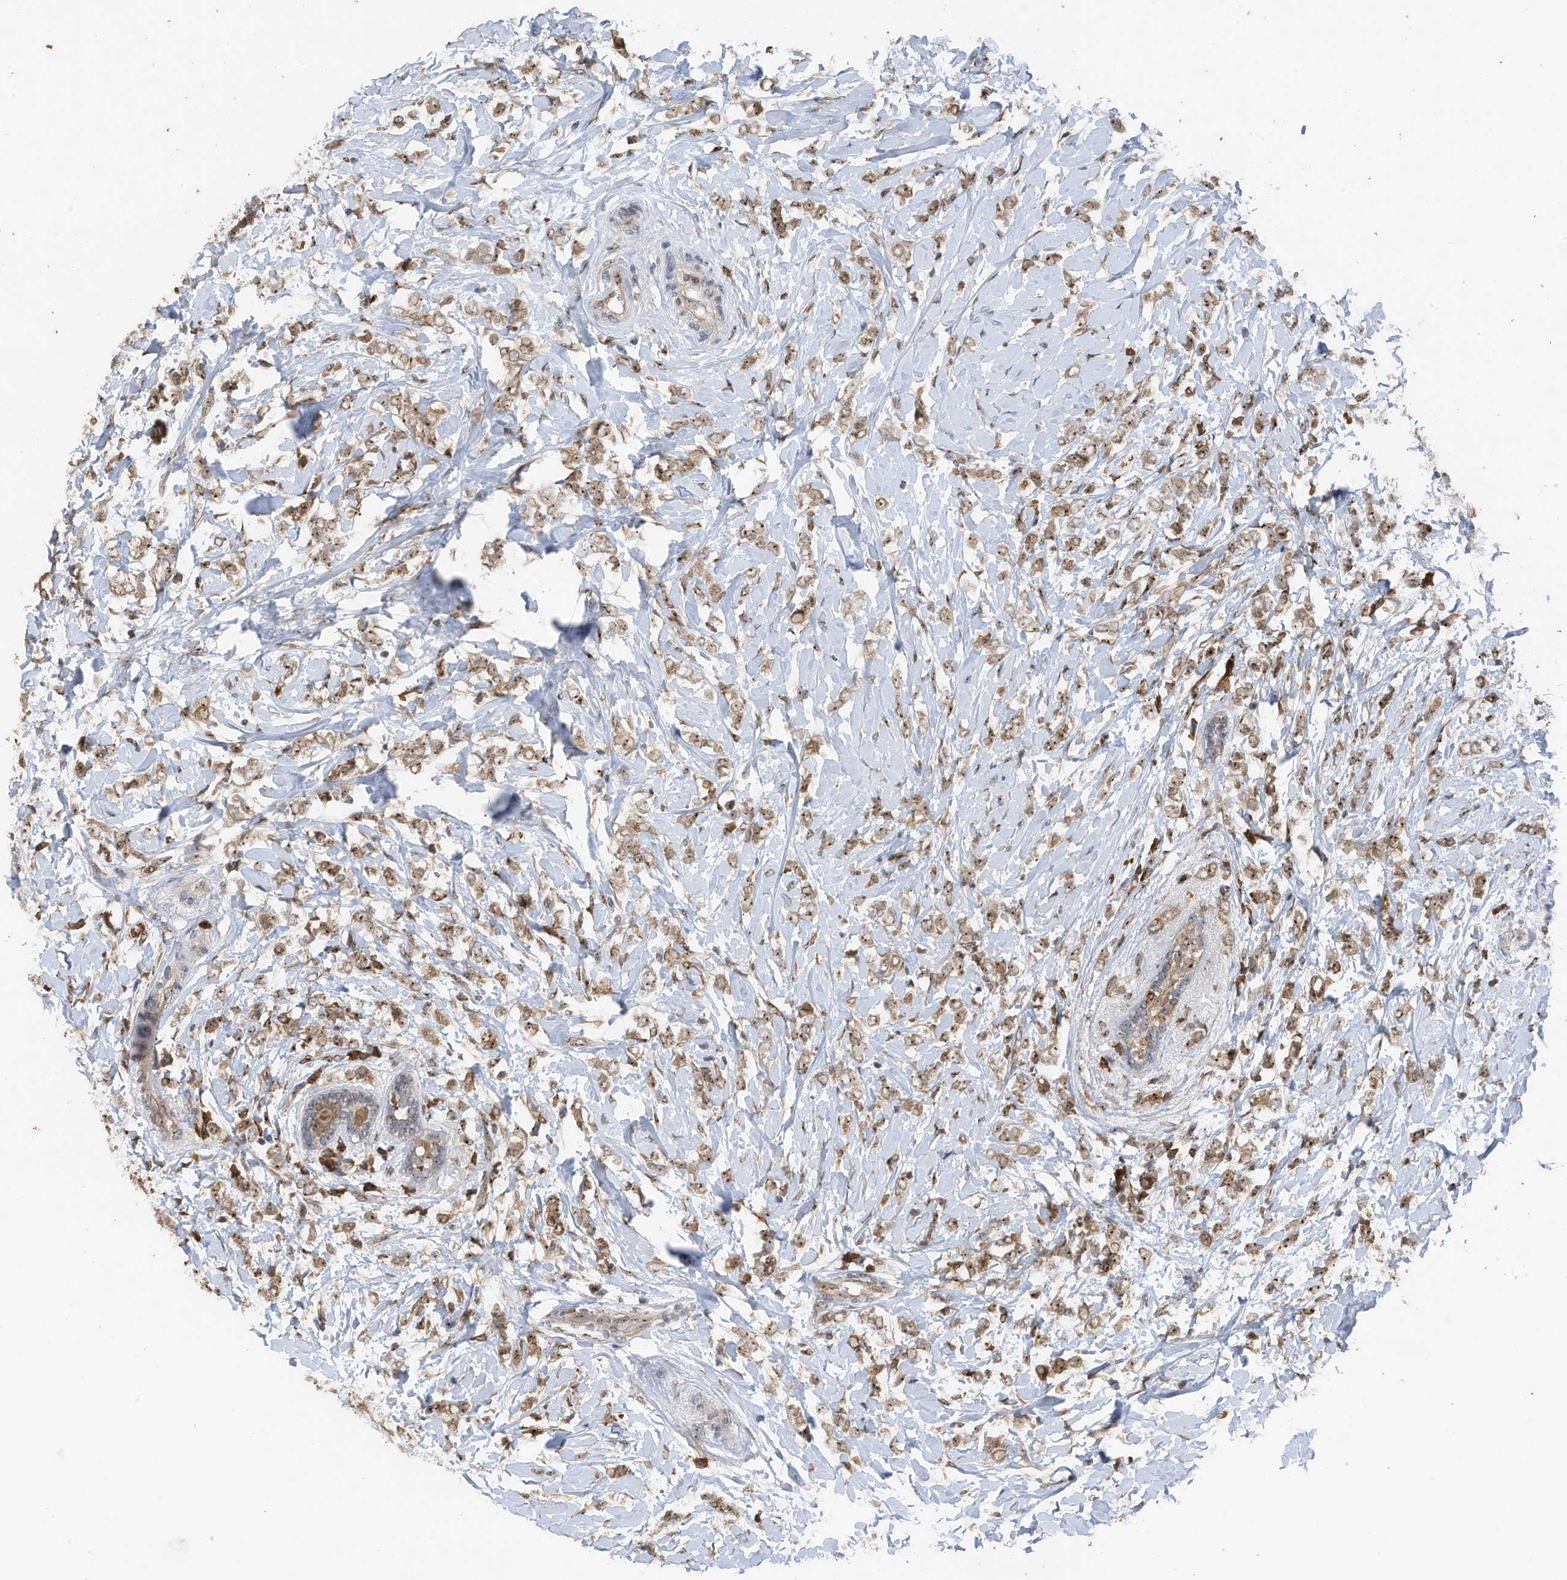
{"staining": {"intensity": "moderate", "quantity": ">75%", "location": "cytoplasmic/membranous,nuclear"}, "tissue": "breast cancer", "cell_type": "Tumor cells", "image_type": "cancer", "snomed": [{"axis": "morphology", "description": "Normal tissue, NOS"}, {"axis": "morphology", "description": "Lobular carcinoma"}, {"axis": "topography", "description": "Breast"}], "caption": "Human breast cancer (lobular carcinoma) stained with a brown dye reveals moderate cytoplasmic/membranous and nuclear positive positivity in about >75% of tumor cells.", "gene": "ERLEC1", "patient": {"sex": "female", "age": 47}}